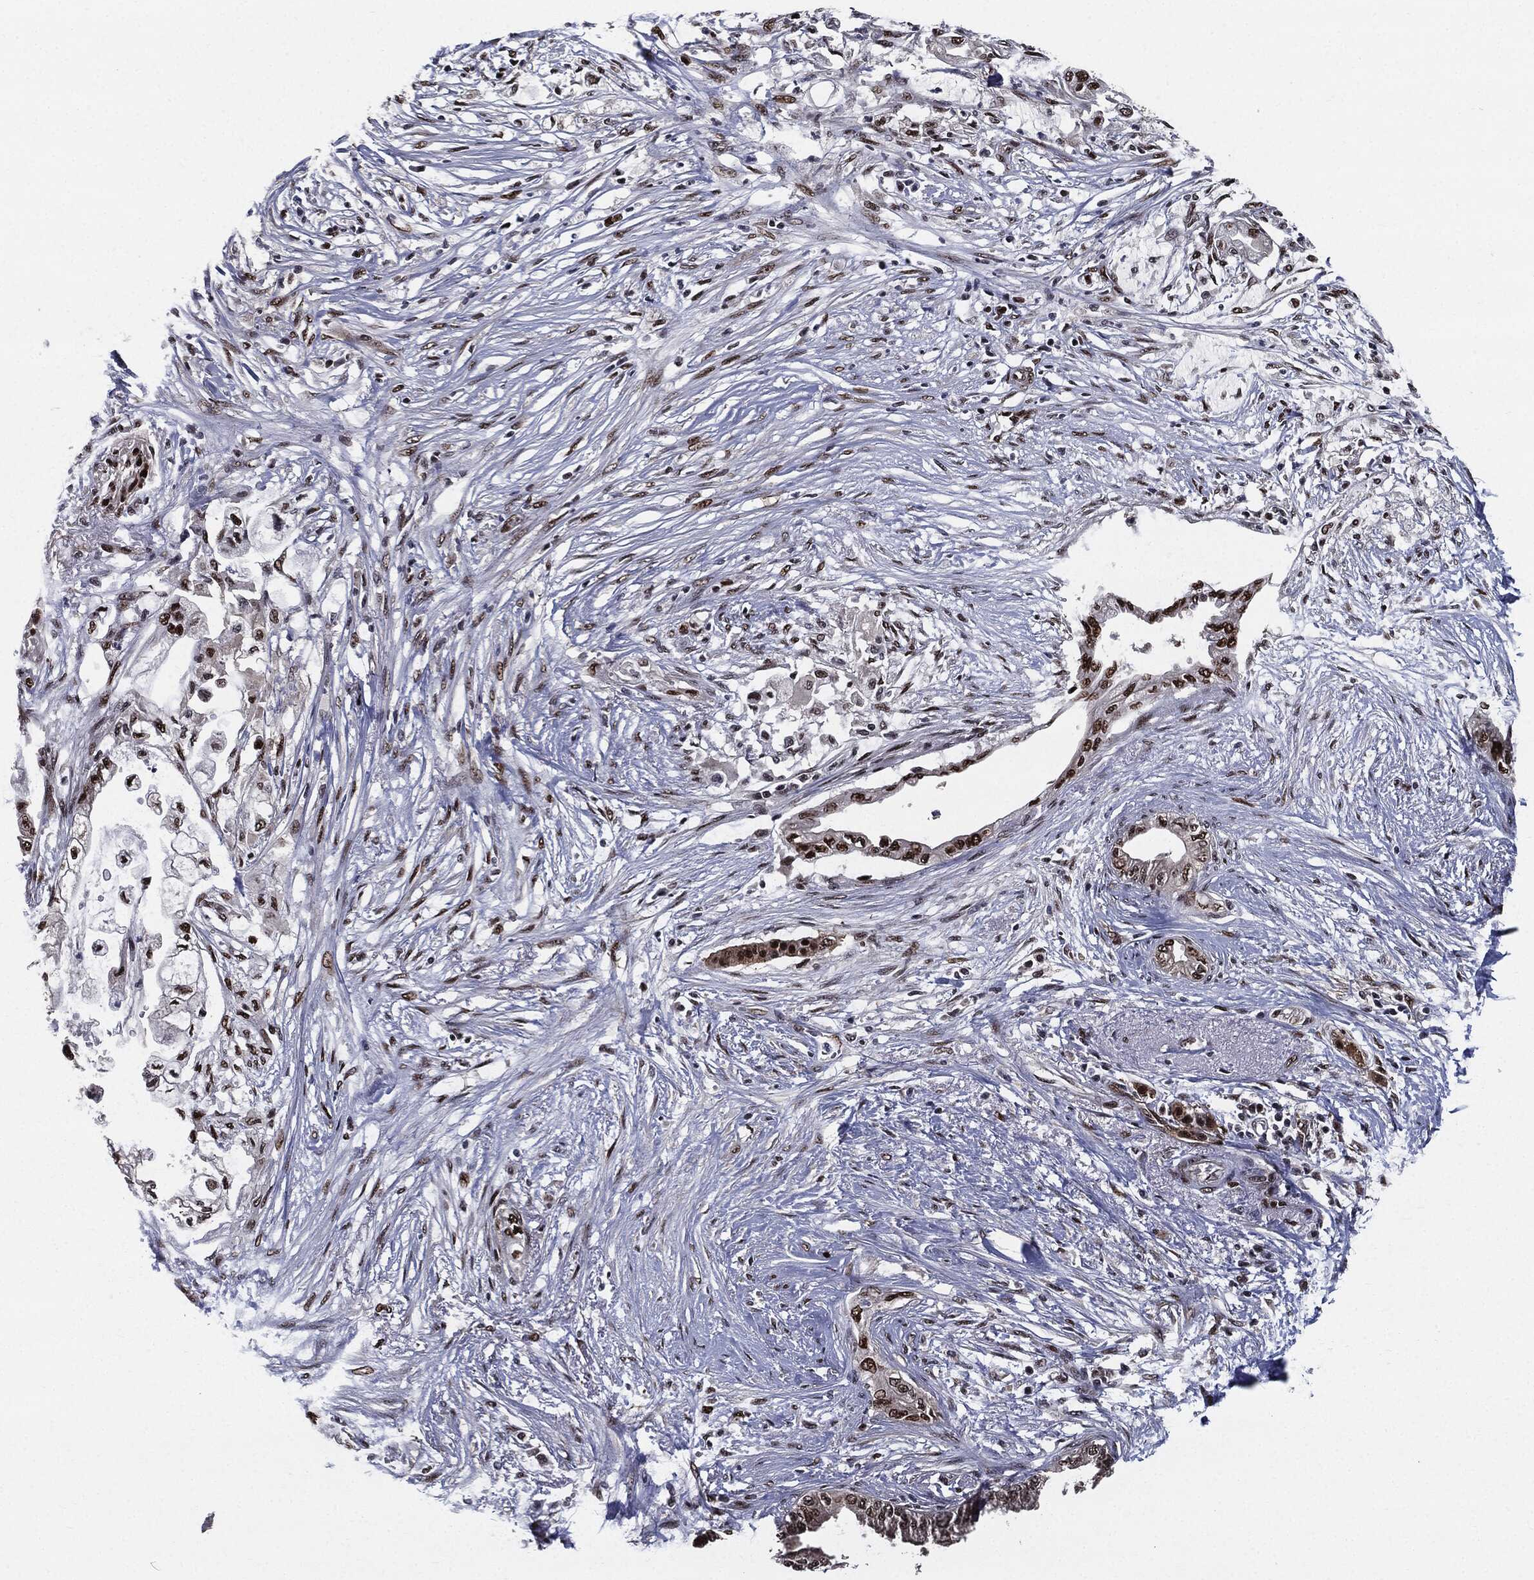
{"staining": {"intensity": "strong", "quantity": ">75%", "location": "nuclear"}, "tissue": "pancreatic cancer", "cell_type": "Tumor cells", "image_type": "cancer", "snomed": [{"axis": "morphology", "description": "Normal tissue, NOS"}, {"axis": "morphology", "description": "Adenocarcinoma, NOS"}, {"axis": "topography", "description": "Pancreas"}, {"axis": "topography", "description": "Duodenum"}], "caption": "Strong nuclear protein expression is appreciated in approximately >75% of tumor cells in pancreatic adenocarcinoma.", "gene": "JUN", "patient": {"sex": "female", "age": 60}}